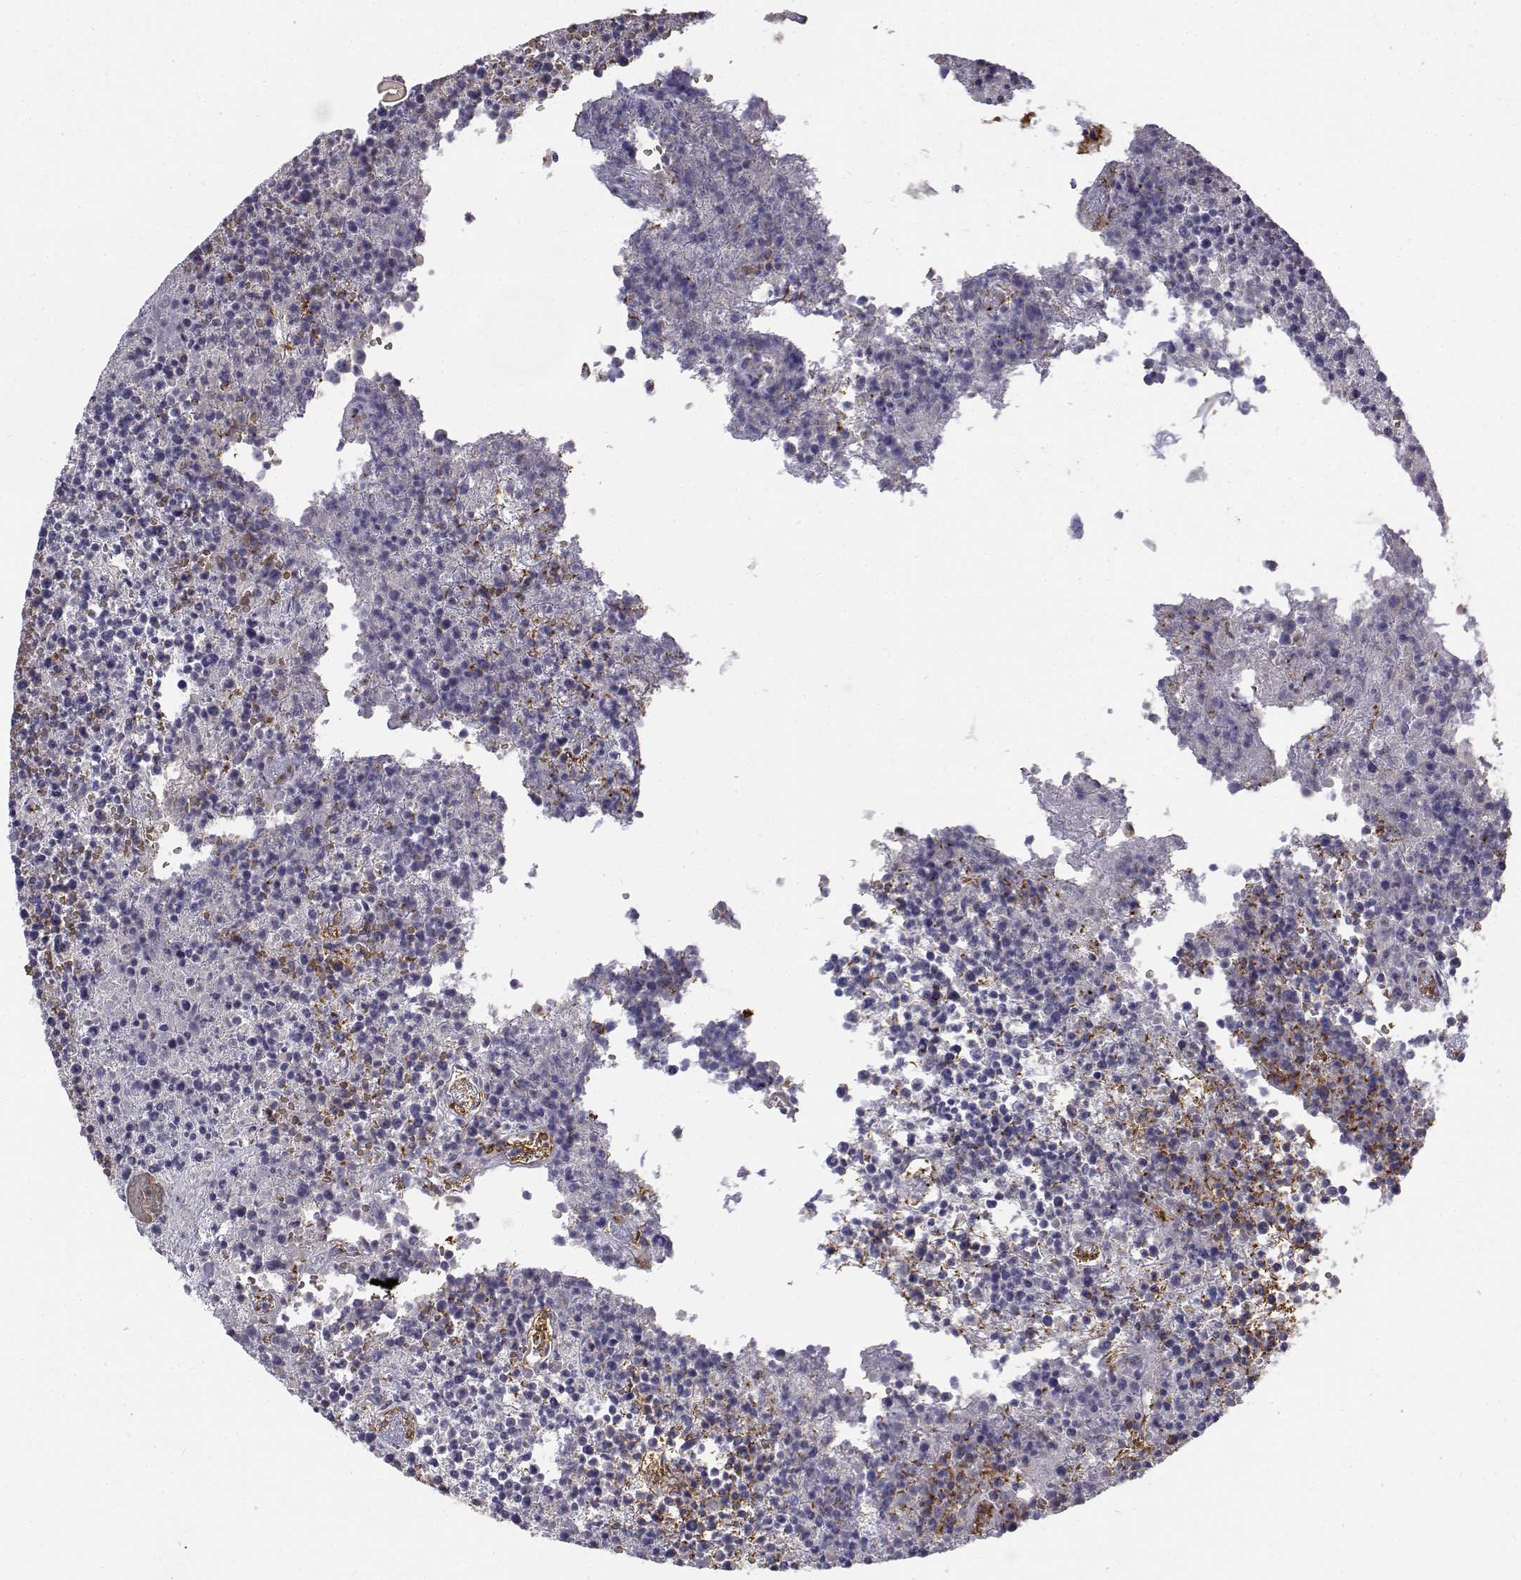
{"staining": {"intensity": "negative", "quantity": "none", "location": "none"}, "tissue": "lymphoma", "cell_type": "Tumor cells", "image_type": "cancer", "snomed": [{"axis": "morphology", "description": "Malignant lymphoma, non-Hodgkin's type, High grade"}, {"axis": "topography", "description": "Lymph node"}], "caption": "There is no significant staining in tumor cells of high-grade malignant lymphoma, non-Hodgkin's type. The staining is performed using DAB (3,3'-diaminobenzidine) brown chromogen with nuclei counter-stained in using hematoxylin.", "gene": "CADM1", "patient": {"sex": "male", "age": 13}}